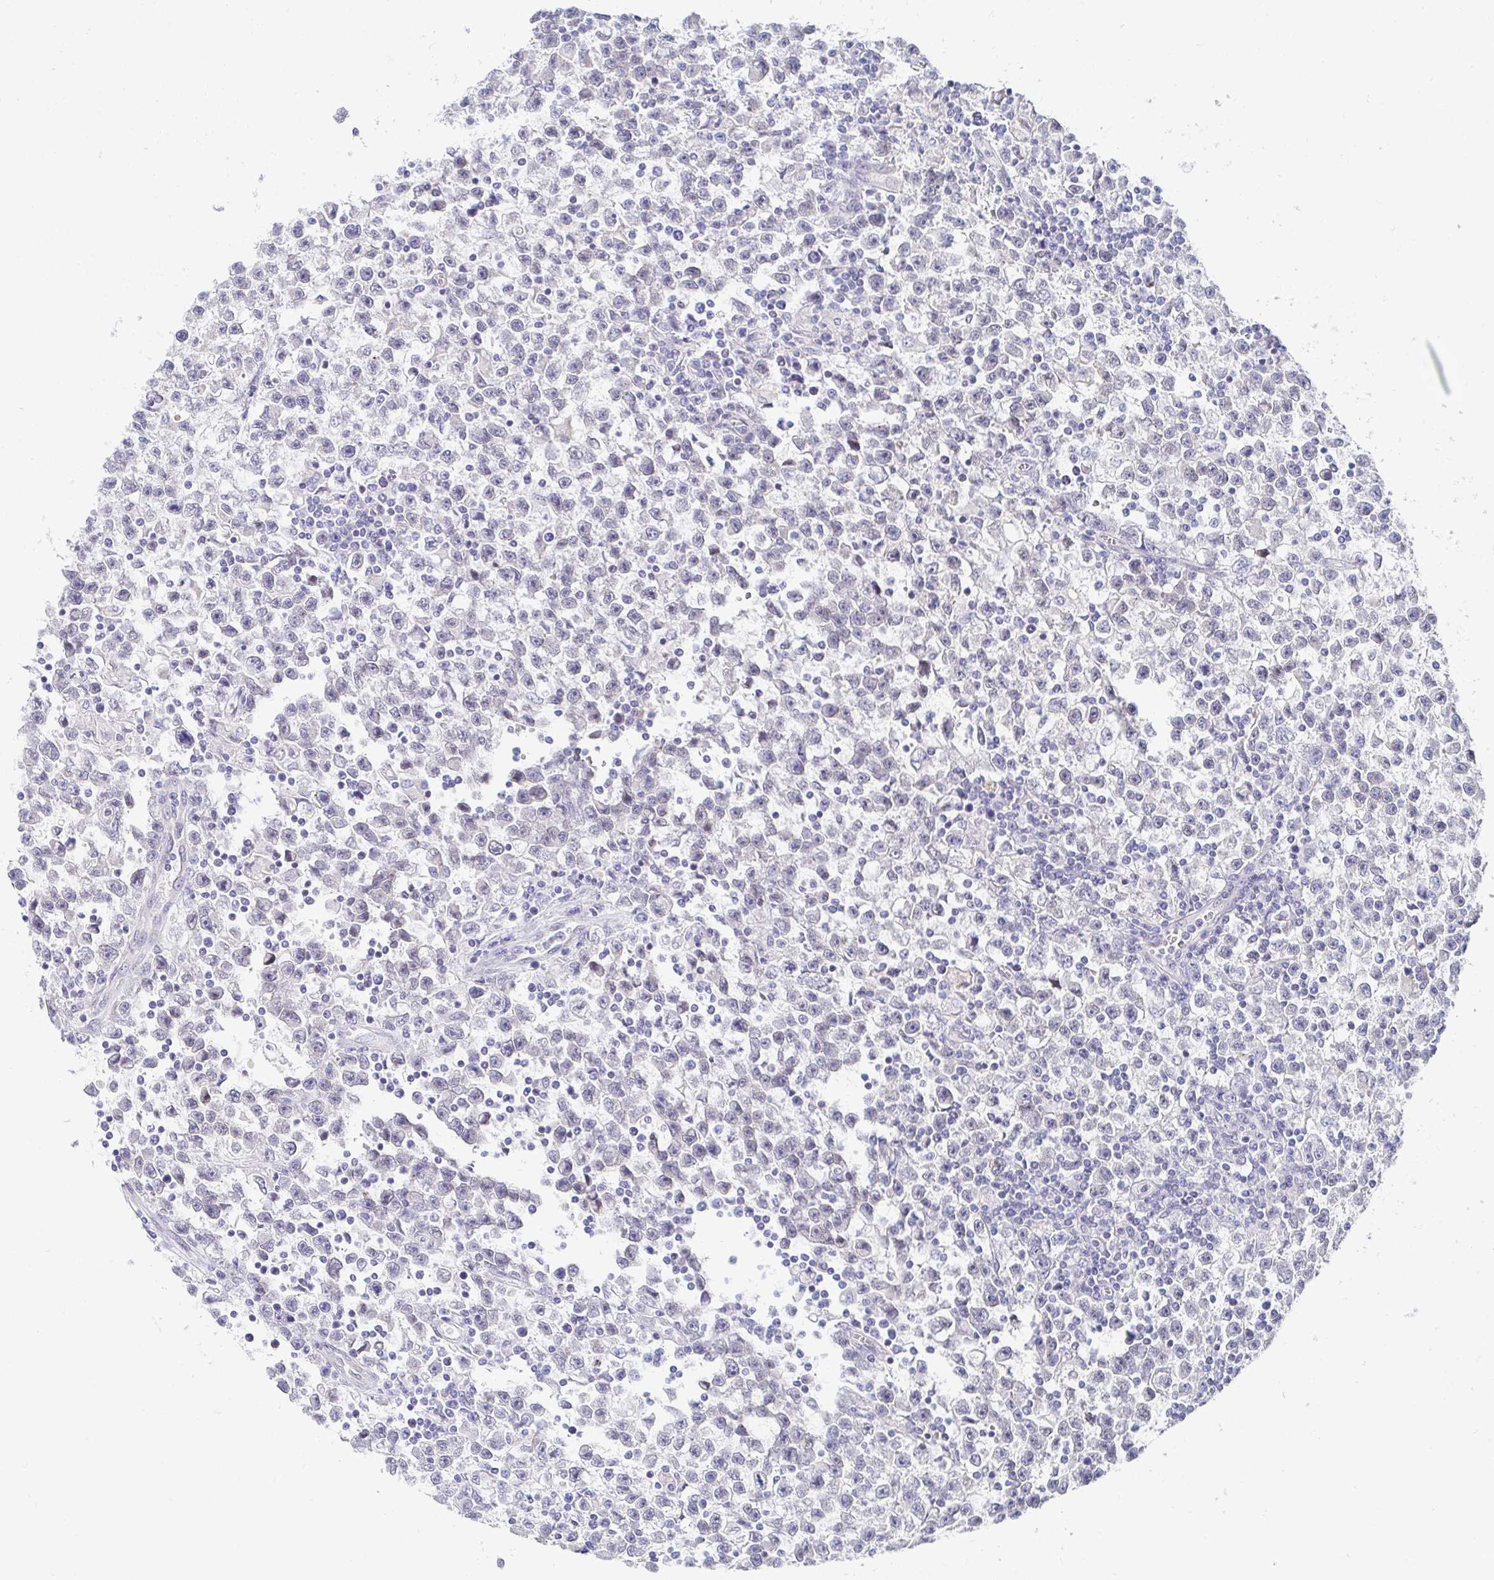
{"staining": {"intensity": "negative", "quantity": "none", "location": "none"}, "tissue": "testis cancer", "cell_type": "Tumor cells", "image_type": "cancer", "snomed": [{"axis": "morphology", "description": "Seminoma, NOS"}, {"axis": "topography", "description": "Testis"}], "caption": "Tumor cells show no significant positivity in testis seminoma.", "gene": "AKAP14", "patient": {"sex": "male", "age": 31}}